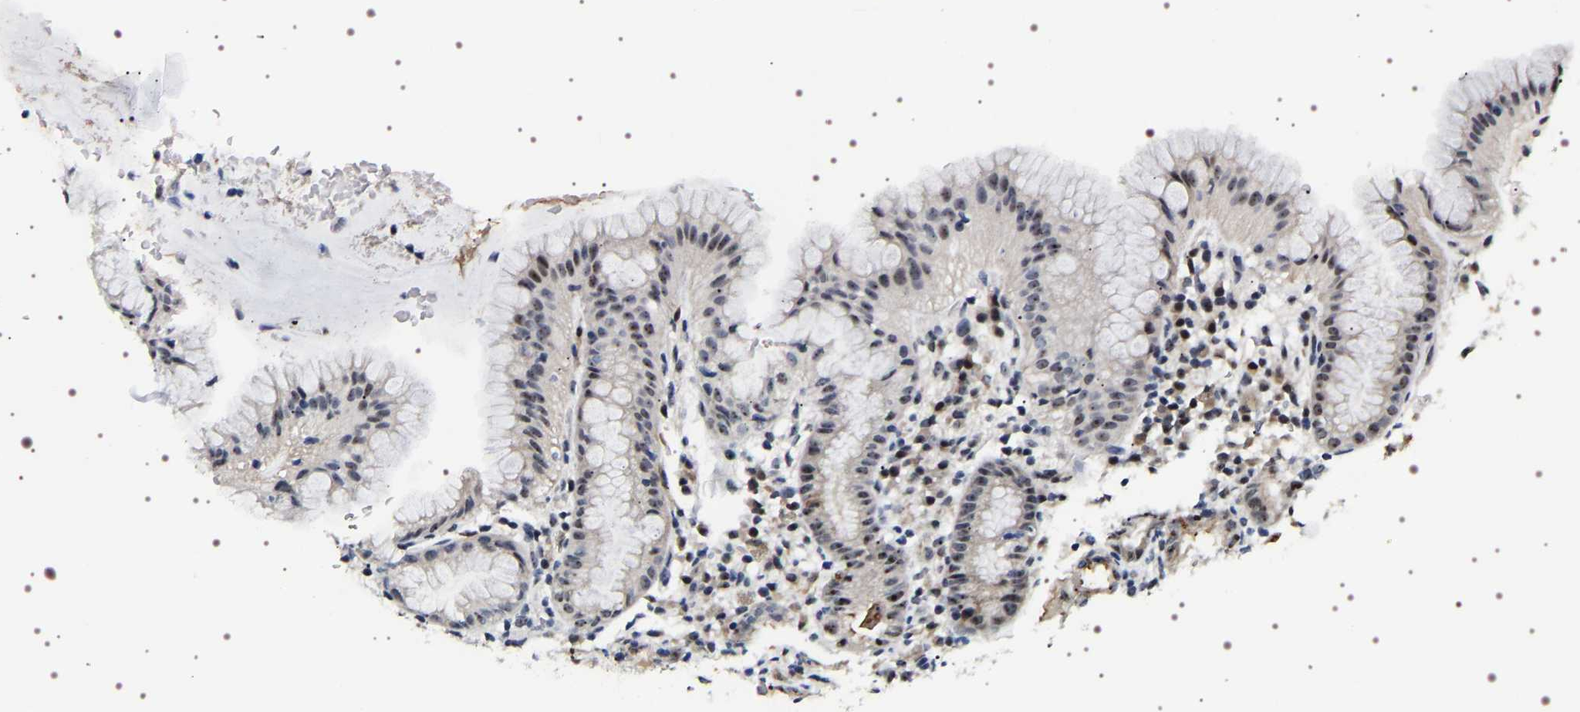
{"staining": {"intensity": "moderate", "quantity": "<25%", "location": "nuclear"}, "tissue": "stomach", "cell_type": "Glandular cells", "image_type": "normal", "snomed": [{"axis": "morphology", "description": "Normal tissue, NOS"}, {"axis": "topography", "description": "Stomach"}, {"axis": "topography", "description": "Stomach, lower"}], "caption": "A micrograph of stomach stained for a protein shows moderate nuclear brown staining in glandular cells.", "gene": "GNL3", "patient": {"sex": "female", "age": 75}}